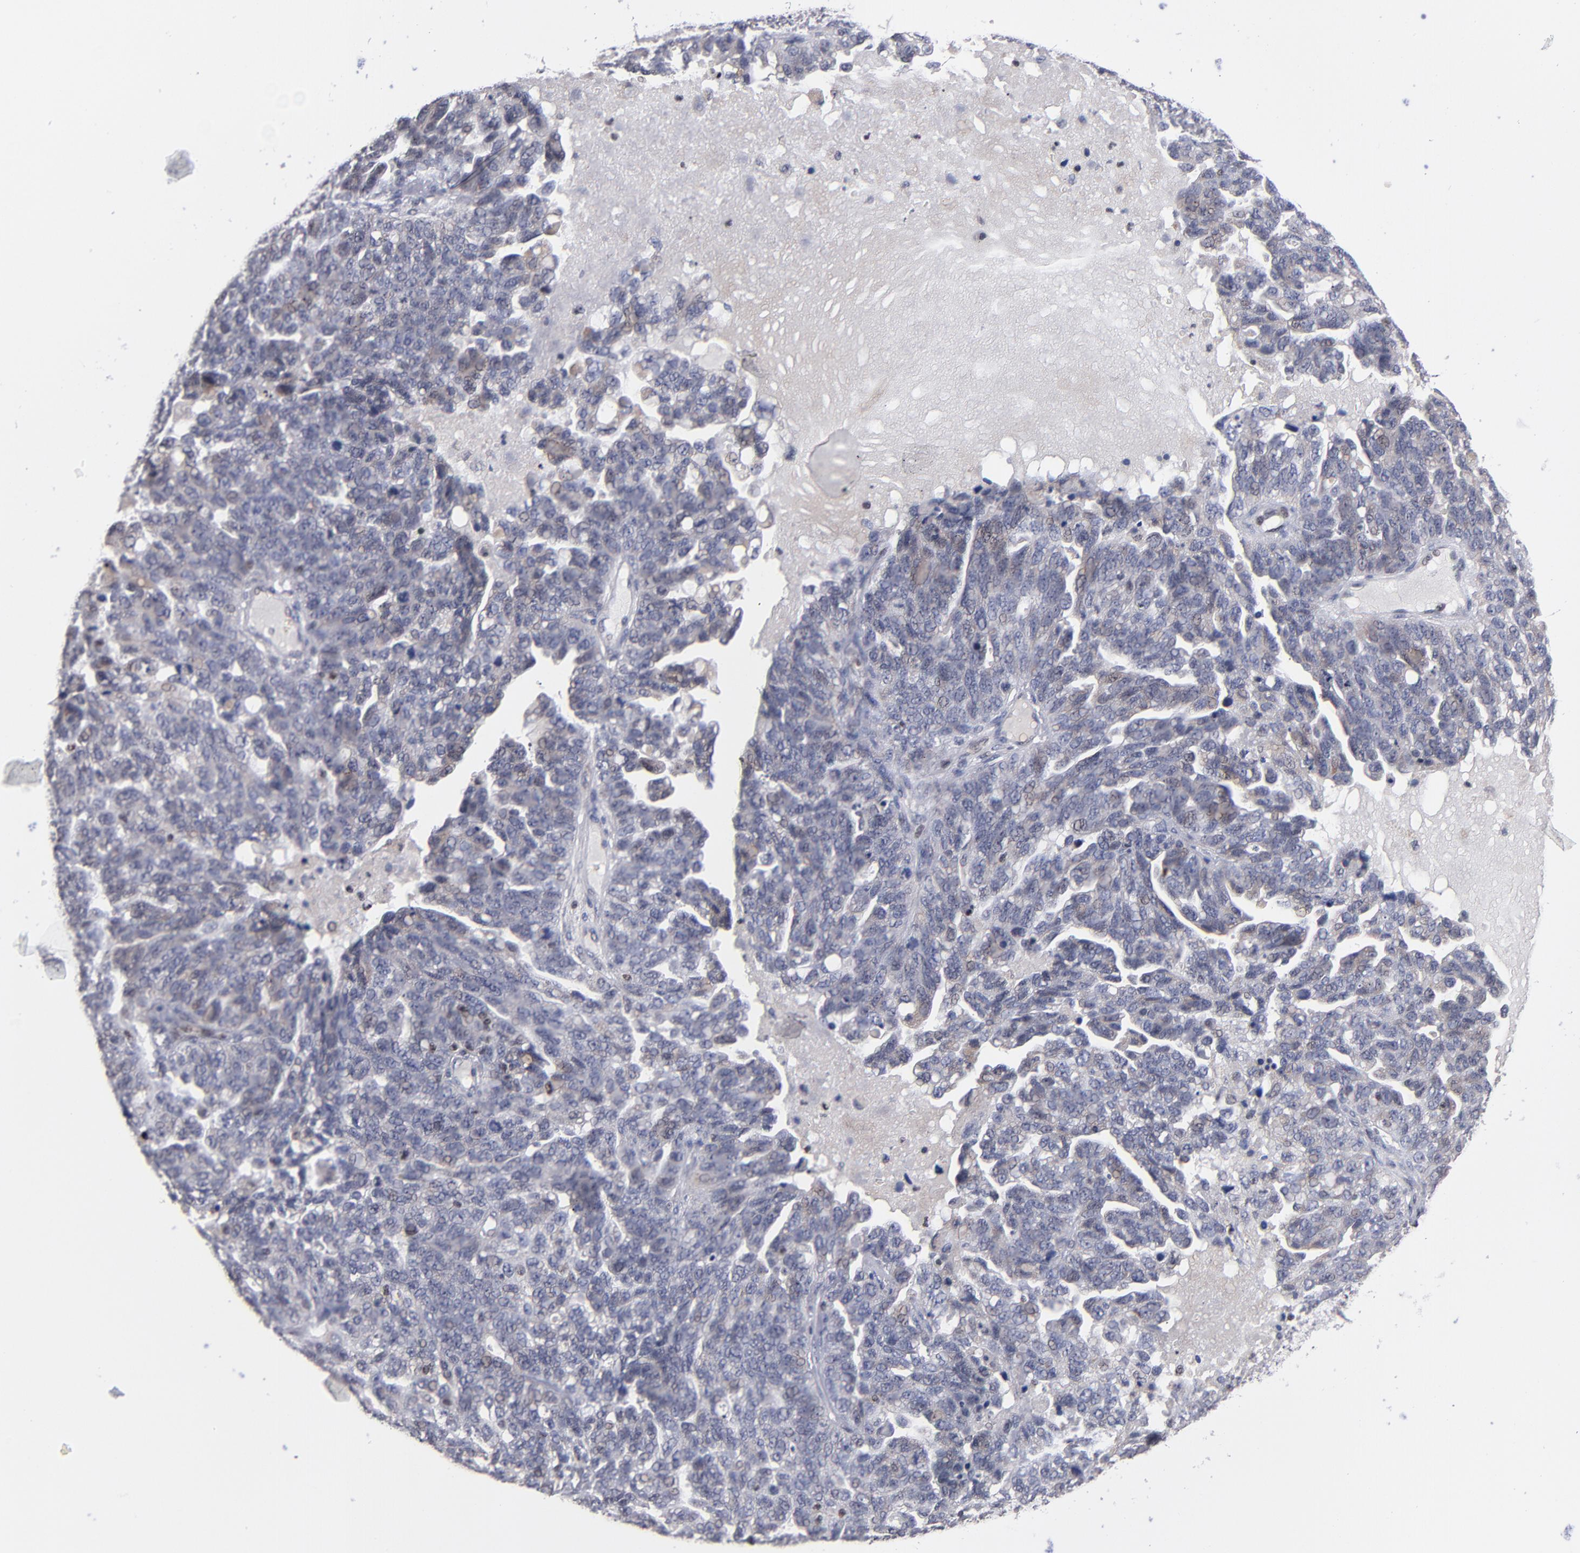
{"staining": {"intensity": "weak", "quantity": "<25%", "location": "cytoplasmic/membranous,nuclear"}, "tissue": "ovarian cancer", "cell_type": "Tumor cells", "image_type": "cancer", "snomed": [{"axis": "morphology", "description": "Cystadenocarcinoma, serous, NOS"}, {"axis": "topography", "description": "Ovary"}], "caption": "Immunohistochemistry of ovarian serous cystadenocarcinoma displays no positivity in tumor cells.", "gene": "ODF2", "patient": {"sex": "female", "age": 71}}